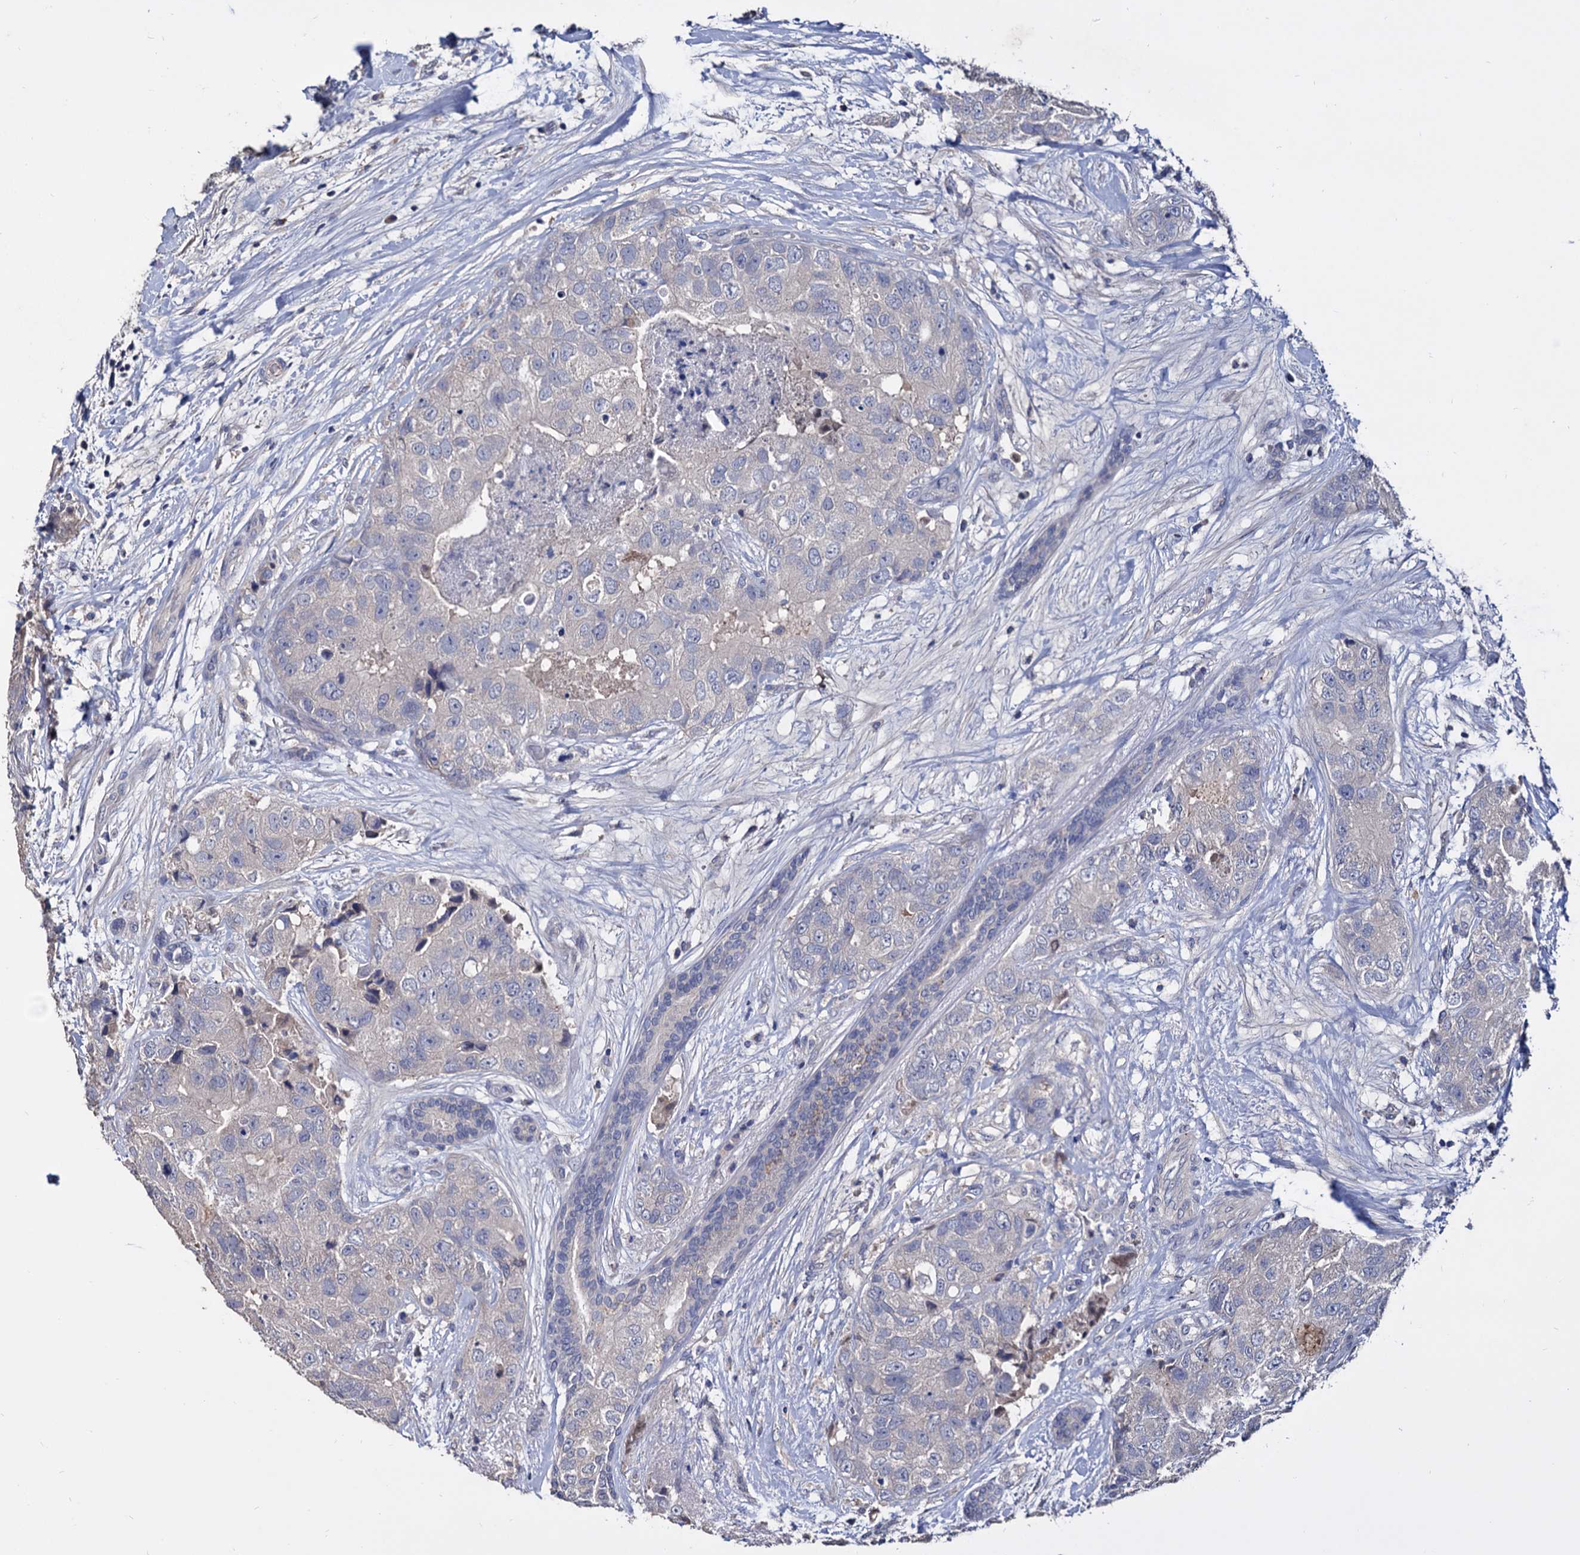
{"staining": {"intensity": "negative", "quantity": "none", "location": "none"}, "tissue": "breast cancer", "cell_type": "Tumor cells", "image_type": "cancer", "snomed": [{"axis": "morphology", "description": "Duct carcinoma"}, {"axis": "topography", "description": "Breast"}], "caption": "Intraductal carcinoma (breast) was stained to show a protein in brown. There is no significant positivity in tumor cells. Nuclei are stained in blue.", "gene": "NPAS4", "patient": {"sex": "female", "age": 62}}